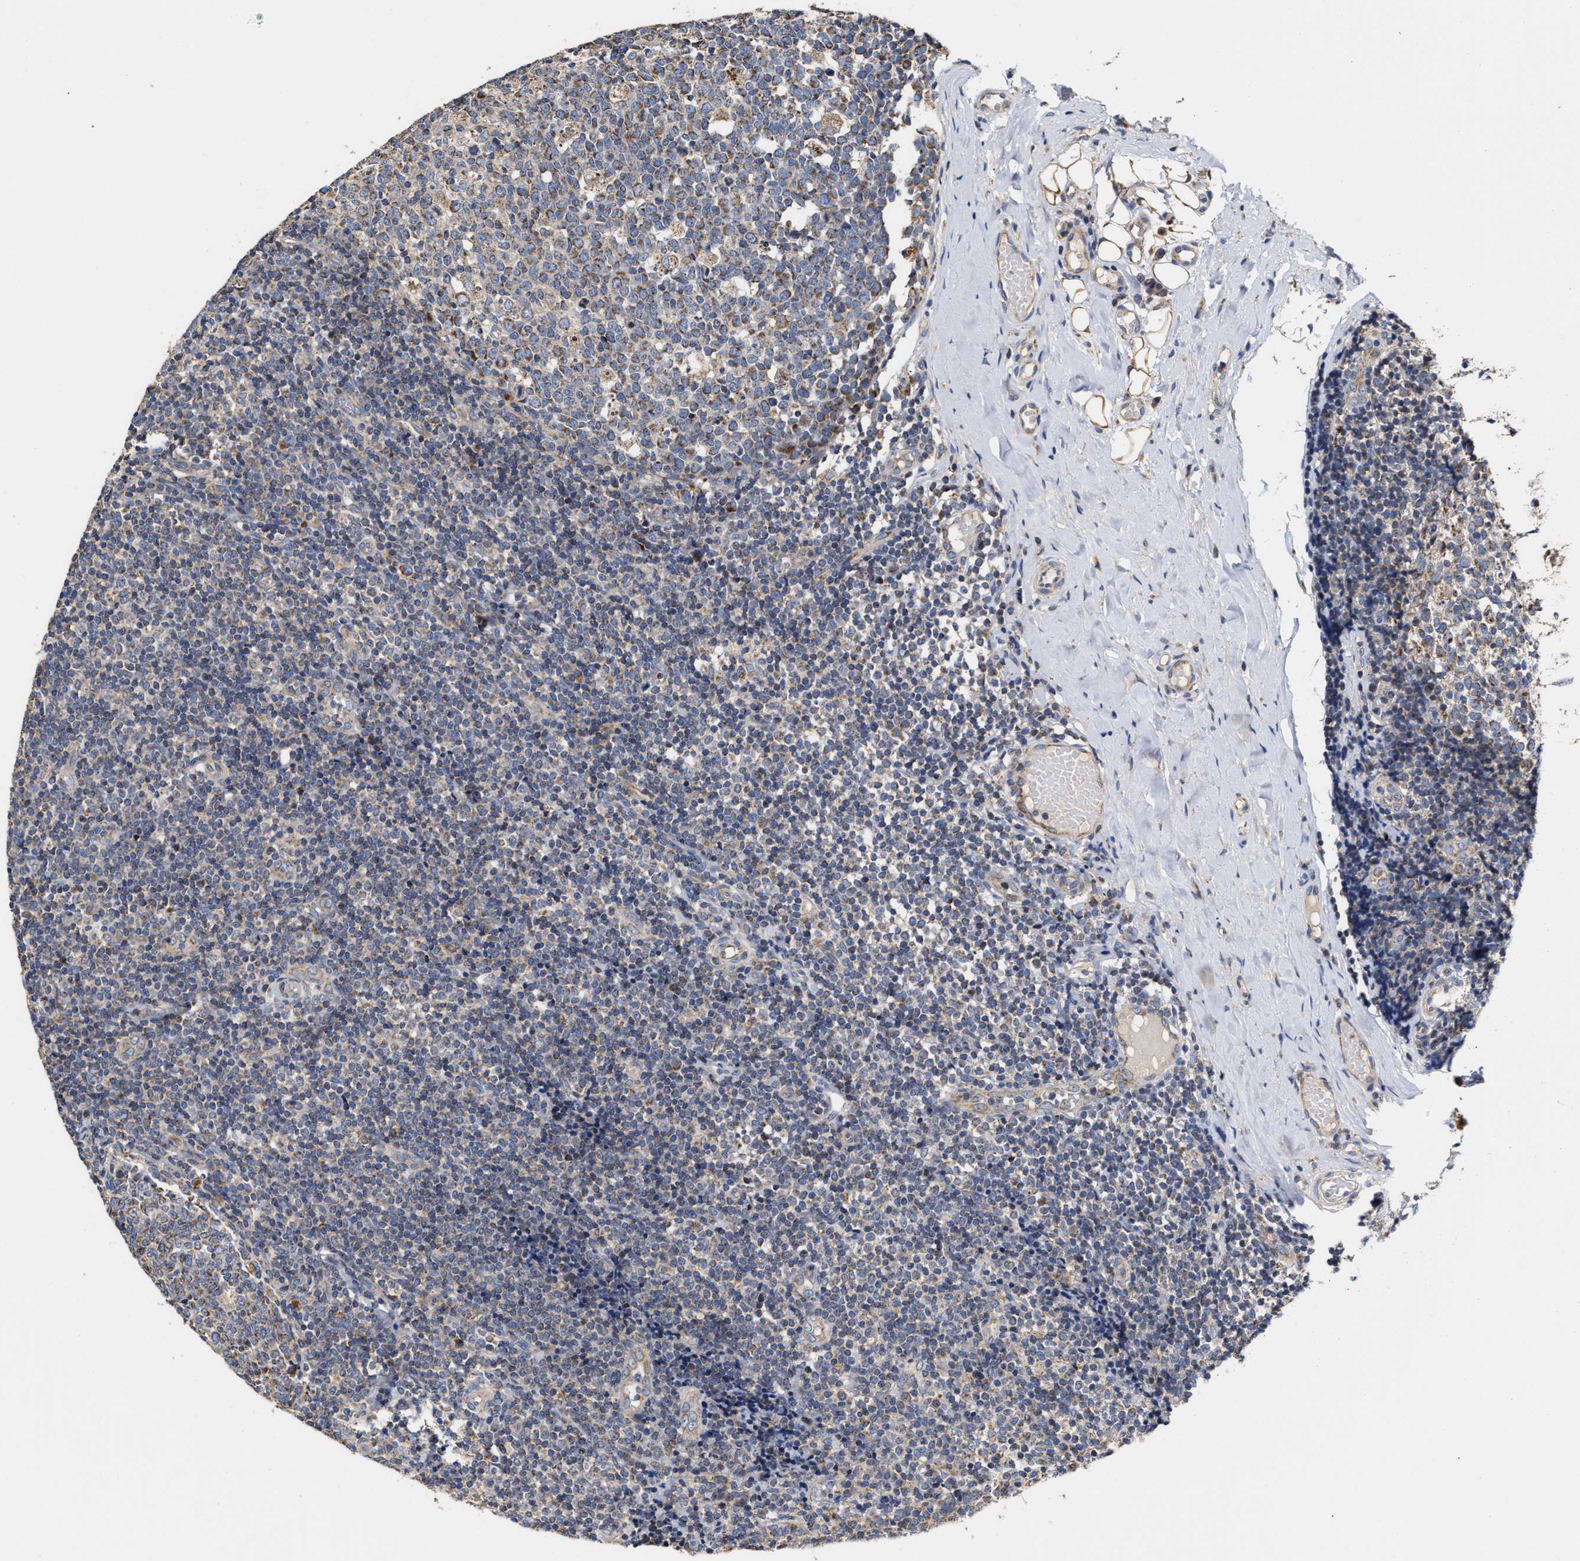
{"staining": {"intensity": "moderate", "quantity": "25%-75%", "location": "cytoplasmic/membranous"}, "tissue": "tonsil", "cell_type": "Germinal center cells", "image_type": "normal", "snomed": [{"axis": "morphology", "description": "Normal tissue, NOS"}, {"axis": "topography", "description": "Tonsil"}], "caption": "Moderate cytoplasmic/membranous protein staining is present in approximately 25%-75% of germinal center cells in tonsil.", "gene": "MALSU1", "patient": {"sex": "female", "age": 19}}